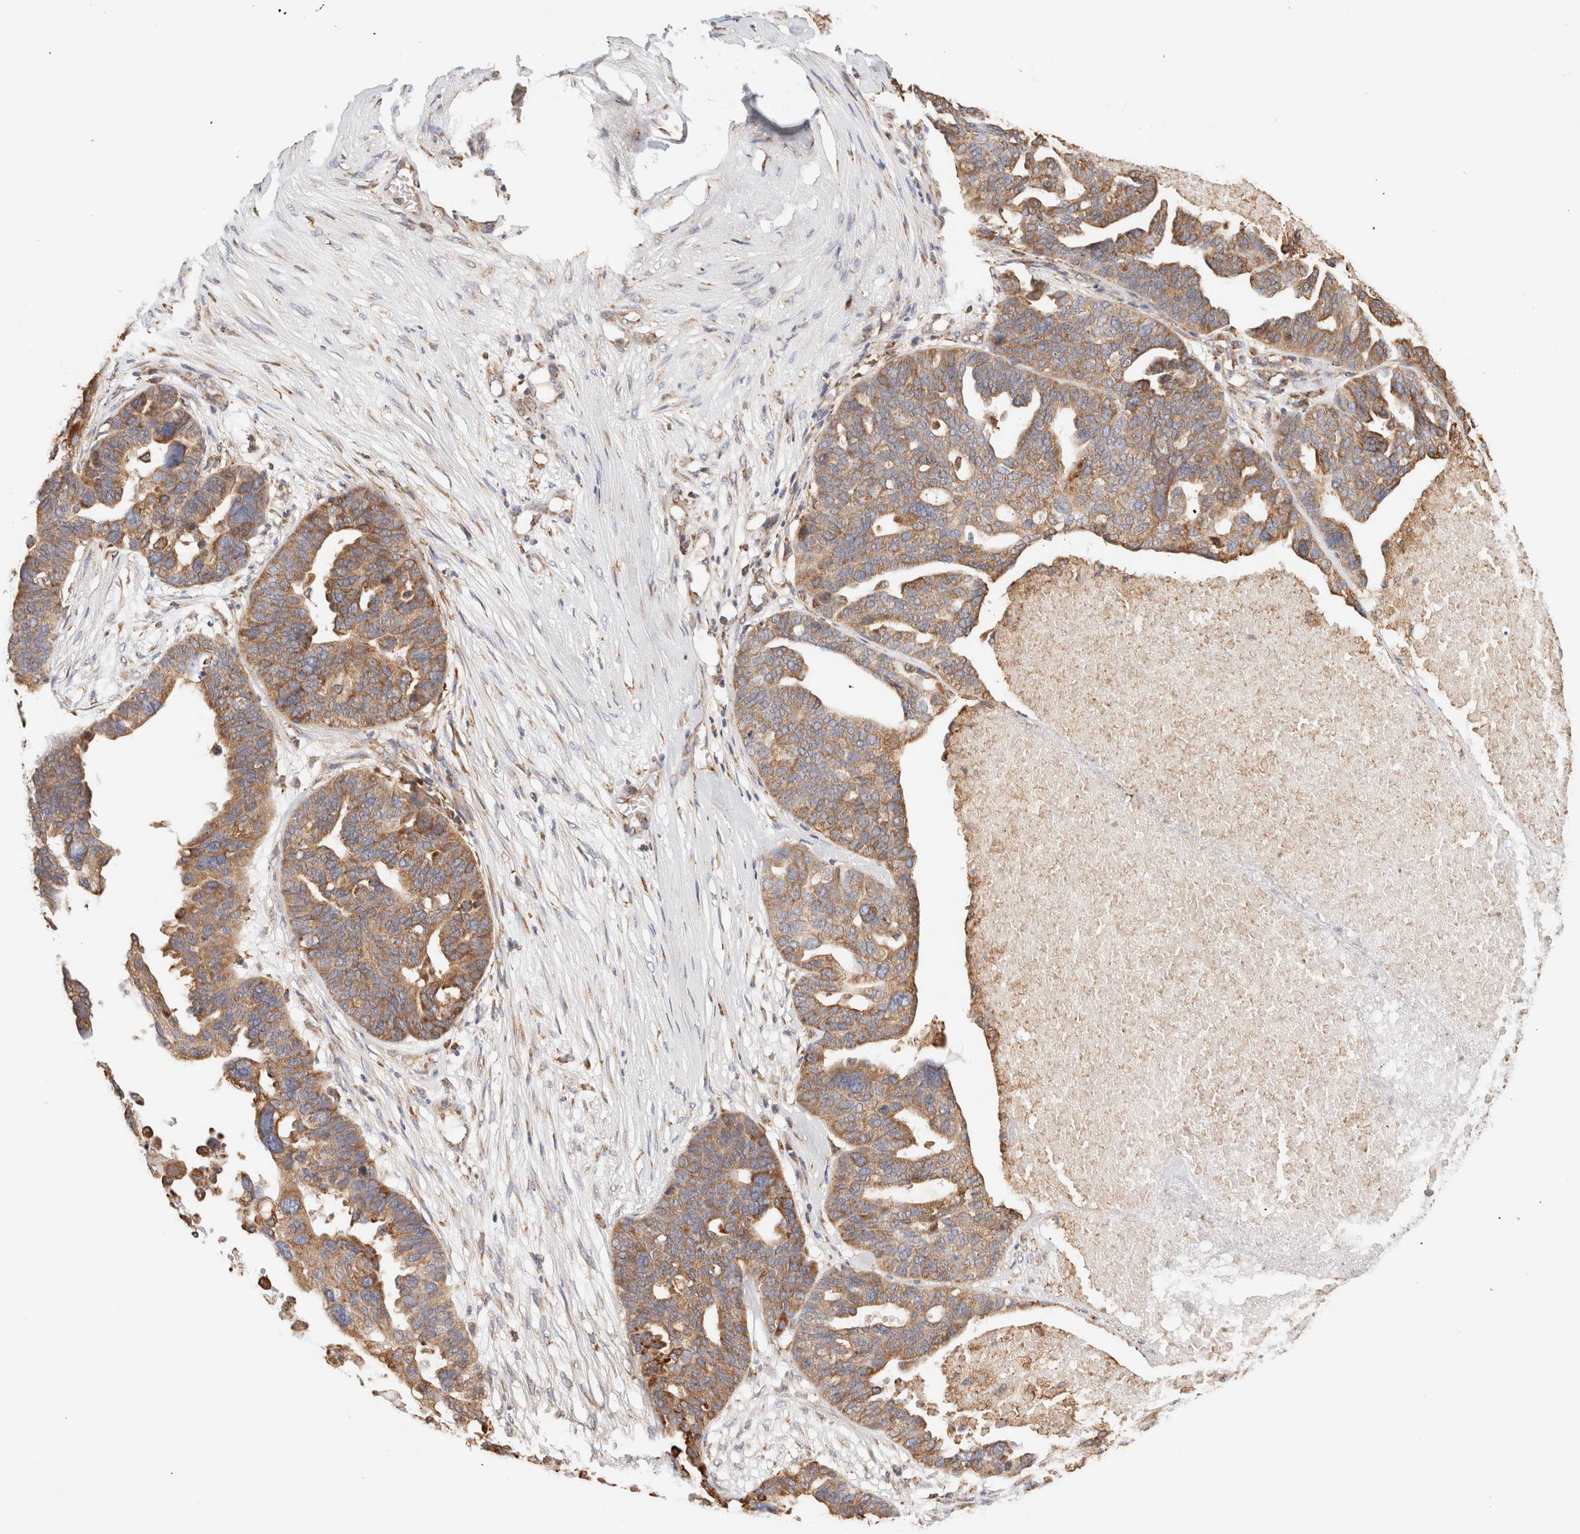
{"staining": {"intensity": "moderate", "quantity": ">75%", "location": "cytoplasmic/membranous"}, "tissue": "ovarian cancer", "cell_type": "Tumor cells", "image_type": "cancer", "snomed": [{"axis": "morphology", "description": "Cystadenocarcinoma, serous, NOS"}, {"axis": "topography", "description": "Ovary"}], "caption": "Immunohistochemical staining of human ovarian cancer shows medium levels of moderate cytoplasmic/membranous protein staining in approximately >75% of tumor cells.", "gene": "FER", "patient": {"sex": "female", "age": 59}}